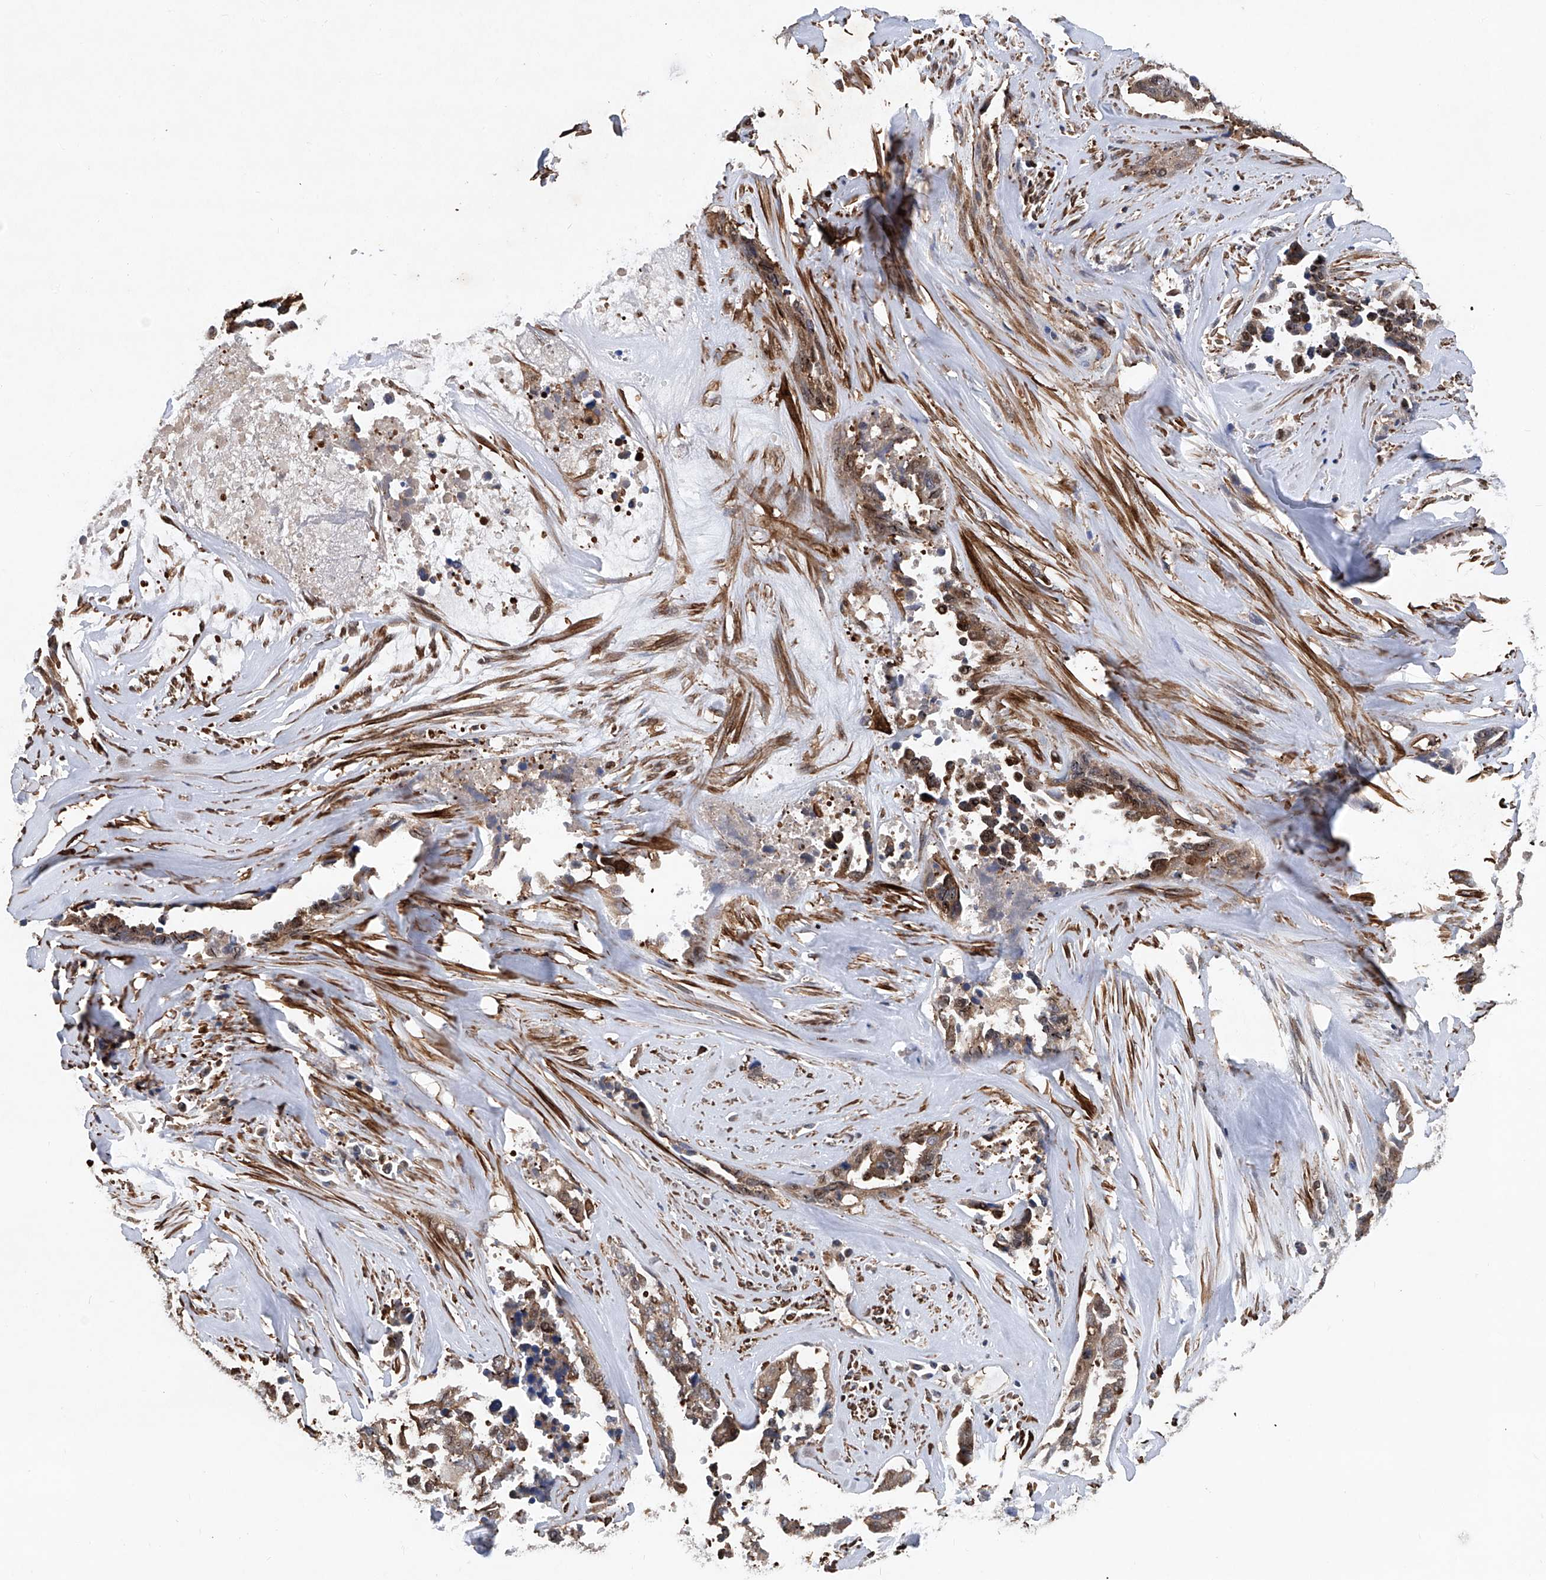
{"staining": {"intensity": "moderate", "quantity": ">75%", "location": "nuclear"}, "tissue": "ovarian cancer", "cell_type": "Tumor cells", "image_type": "cancer", "snomed": [{"axis": "morphology", "description": "Cystadenocarcinoma, serous, NOS"}, {"axis": "topography", "description": "Ovary"}], "caption": "Protein analysis of ovarian cancer tissue reveals moderate nuclear expression in about >75% of tumor cells.", "gene": "NT5C3A", "patient": {"sex": "female", "age": 44}}